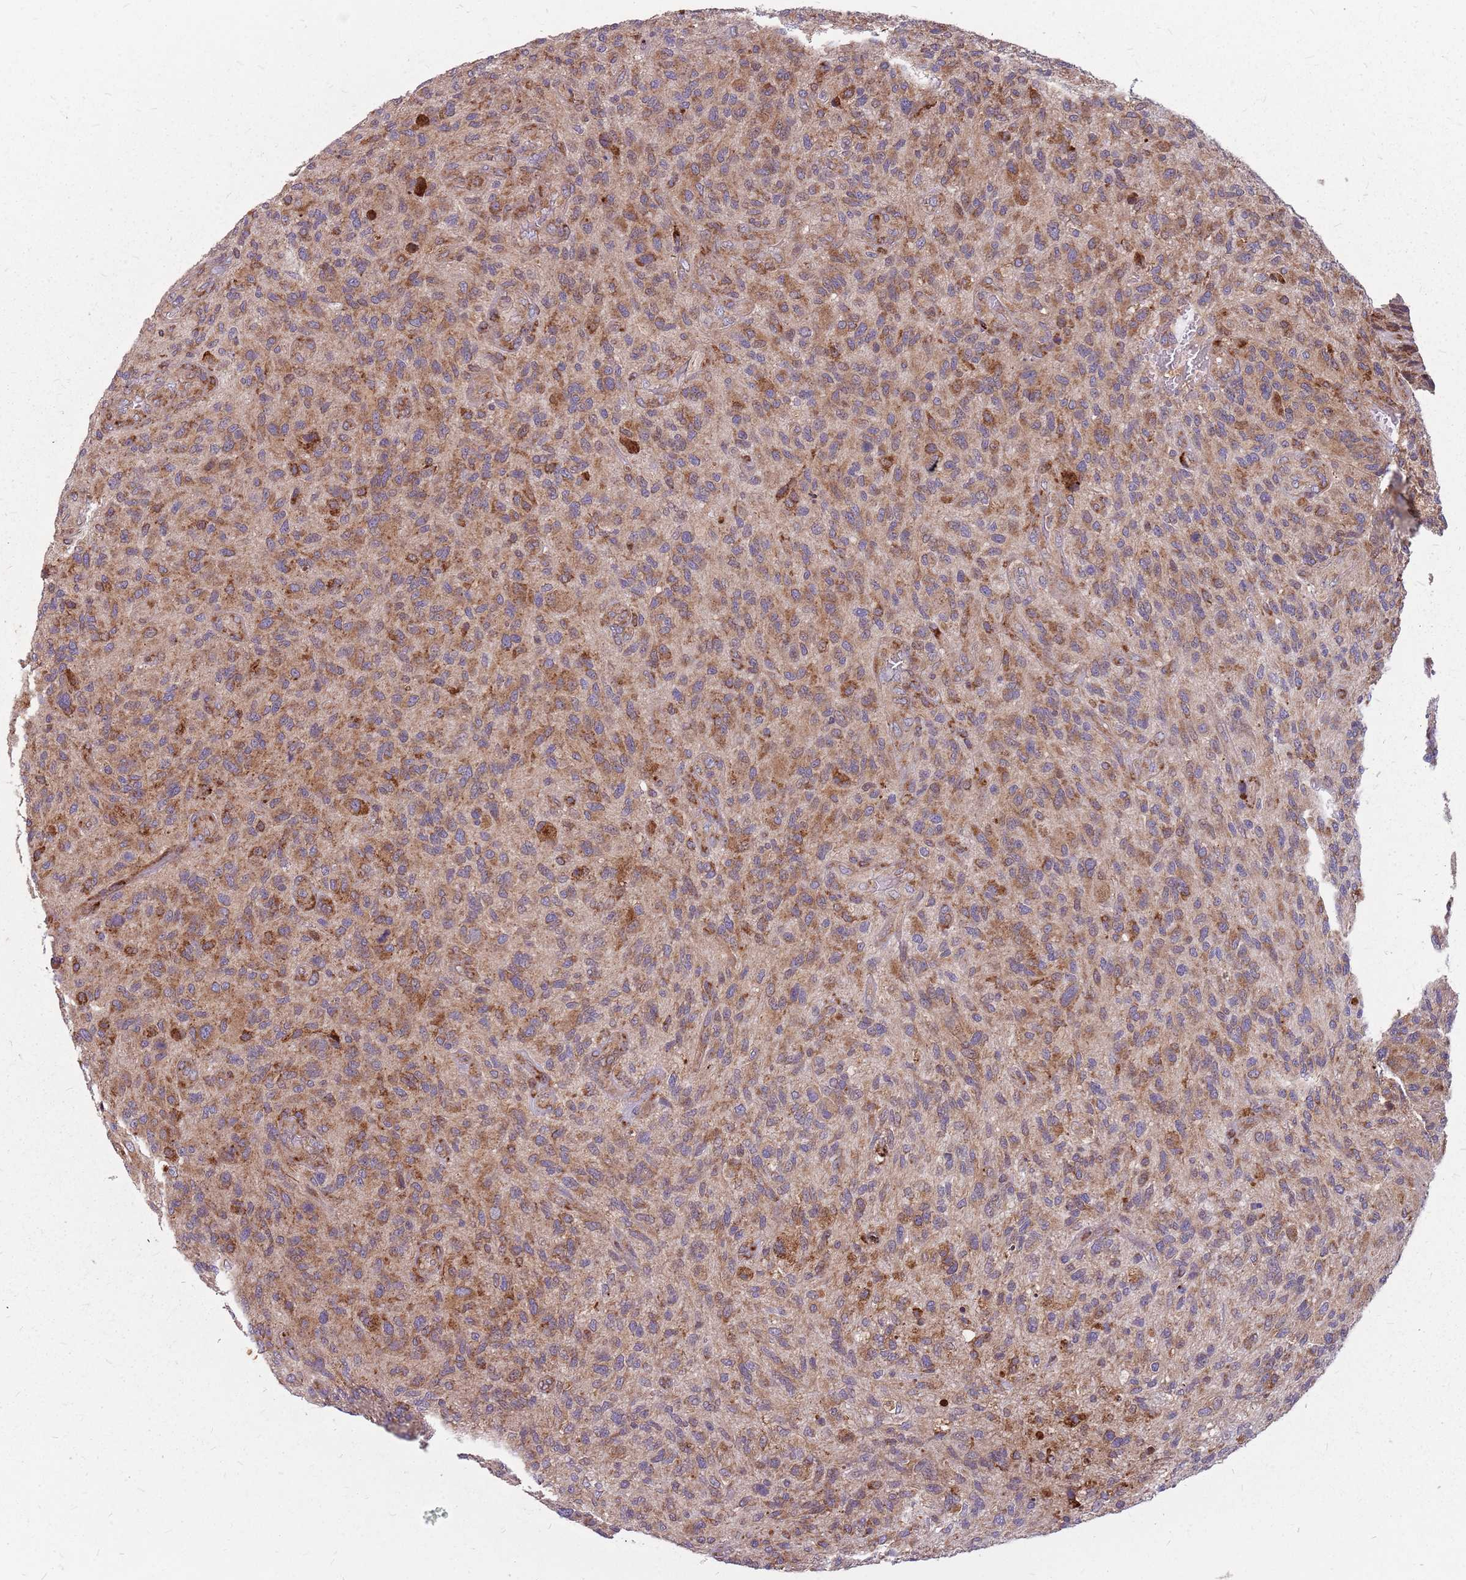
{"staining": {"intensity": "moderate", "quantity": "25%-75%", "location": "cytoplasmic/membranous"}, "tissue": "glioma", "cell_type": "Tumor cells", "image_type": "cancer", "snomed": [{"axis": "morphology", "description": "Glioma, malignant, High grade"}, {"axis": "topography", "description": "Brain"}], "caption": "Moderate cytoplasmic/membranous protein positivity is appreciated in approximately 25%-75% of tumor cells in malignant glioma (high-grade).", "gene": "NME4", "patient": {"sex": "male", "age": 47}}